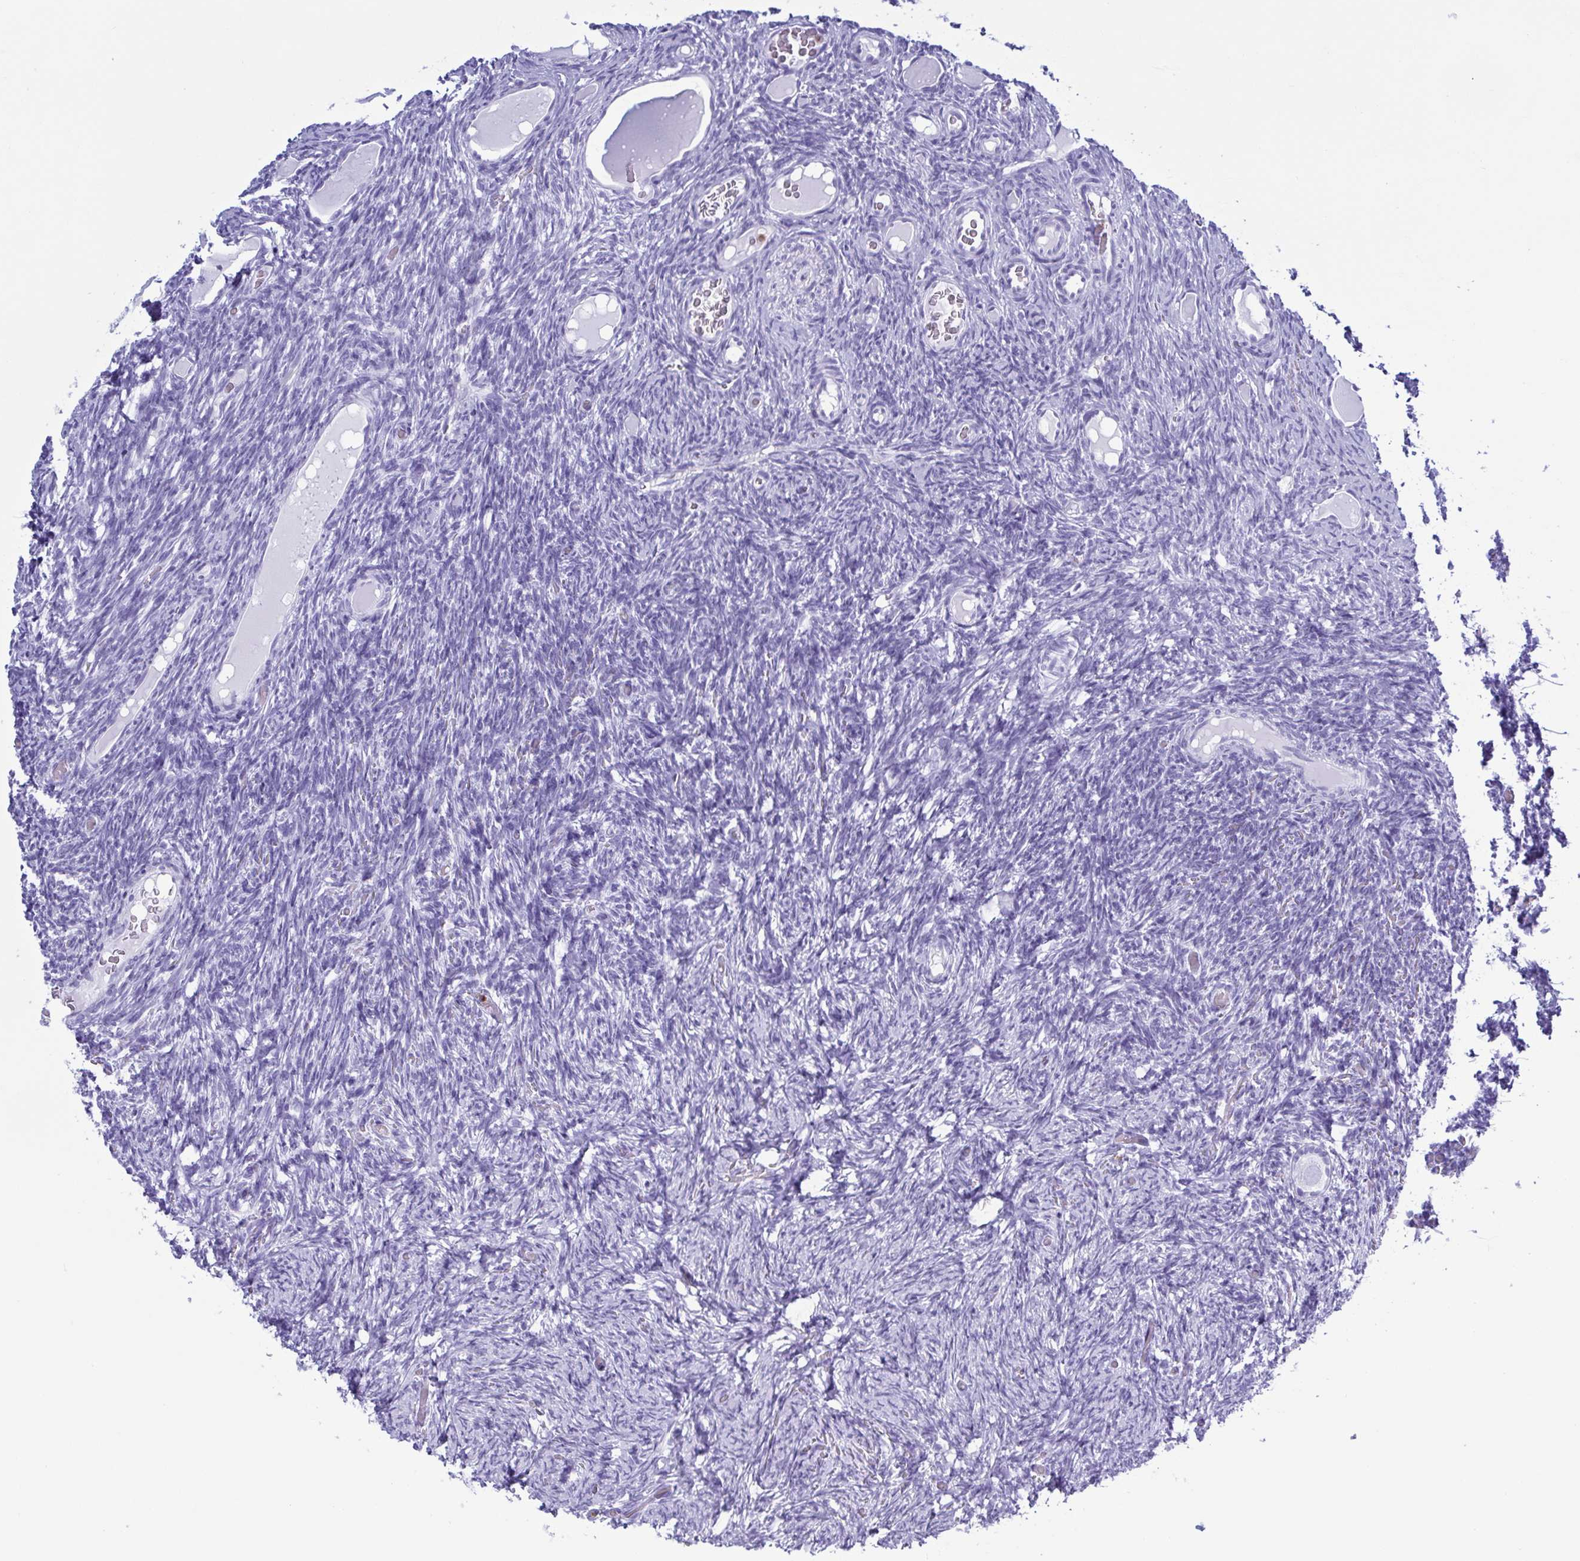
{"staining": {"intensity": "negative", "quantity": "none", "location": "none"}, "tissue": "ovary", "cell_type": "Follicle cells", "image_type": "normal", "snomed": [{"axis": "morphology", "description": "Normal tissue, NOS"}, {"axis": "topography", "description": "Ovary"}], "caption": "Immunohistochemistry (IHC) histopathology image of unremarkable ovary stained for a protein (brown), which reveals no positivity in follicle cells. (DAB IHC visualized using brightfield microscopy, high magnification).", "gene": "LTF", "patient": {"sex": "female", "age": 34}}